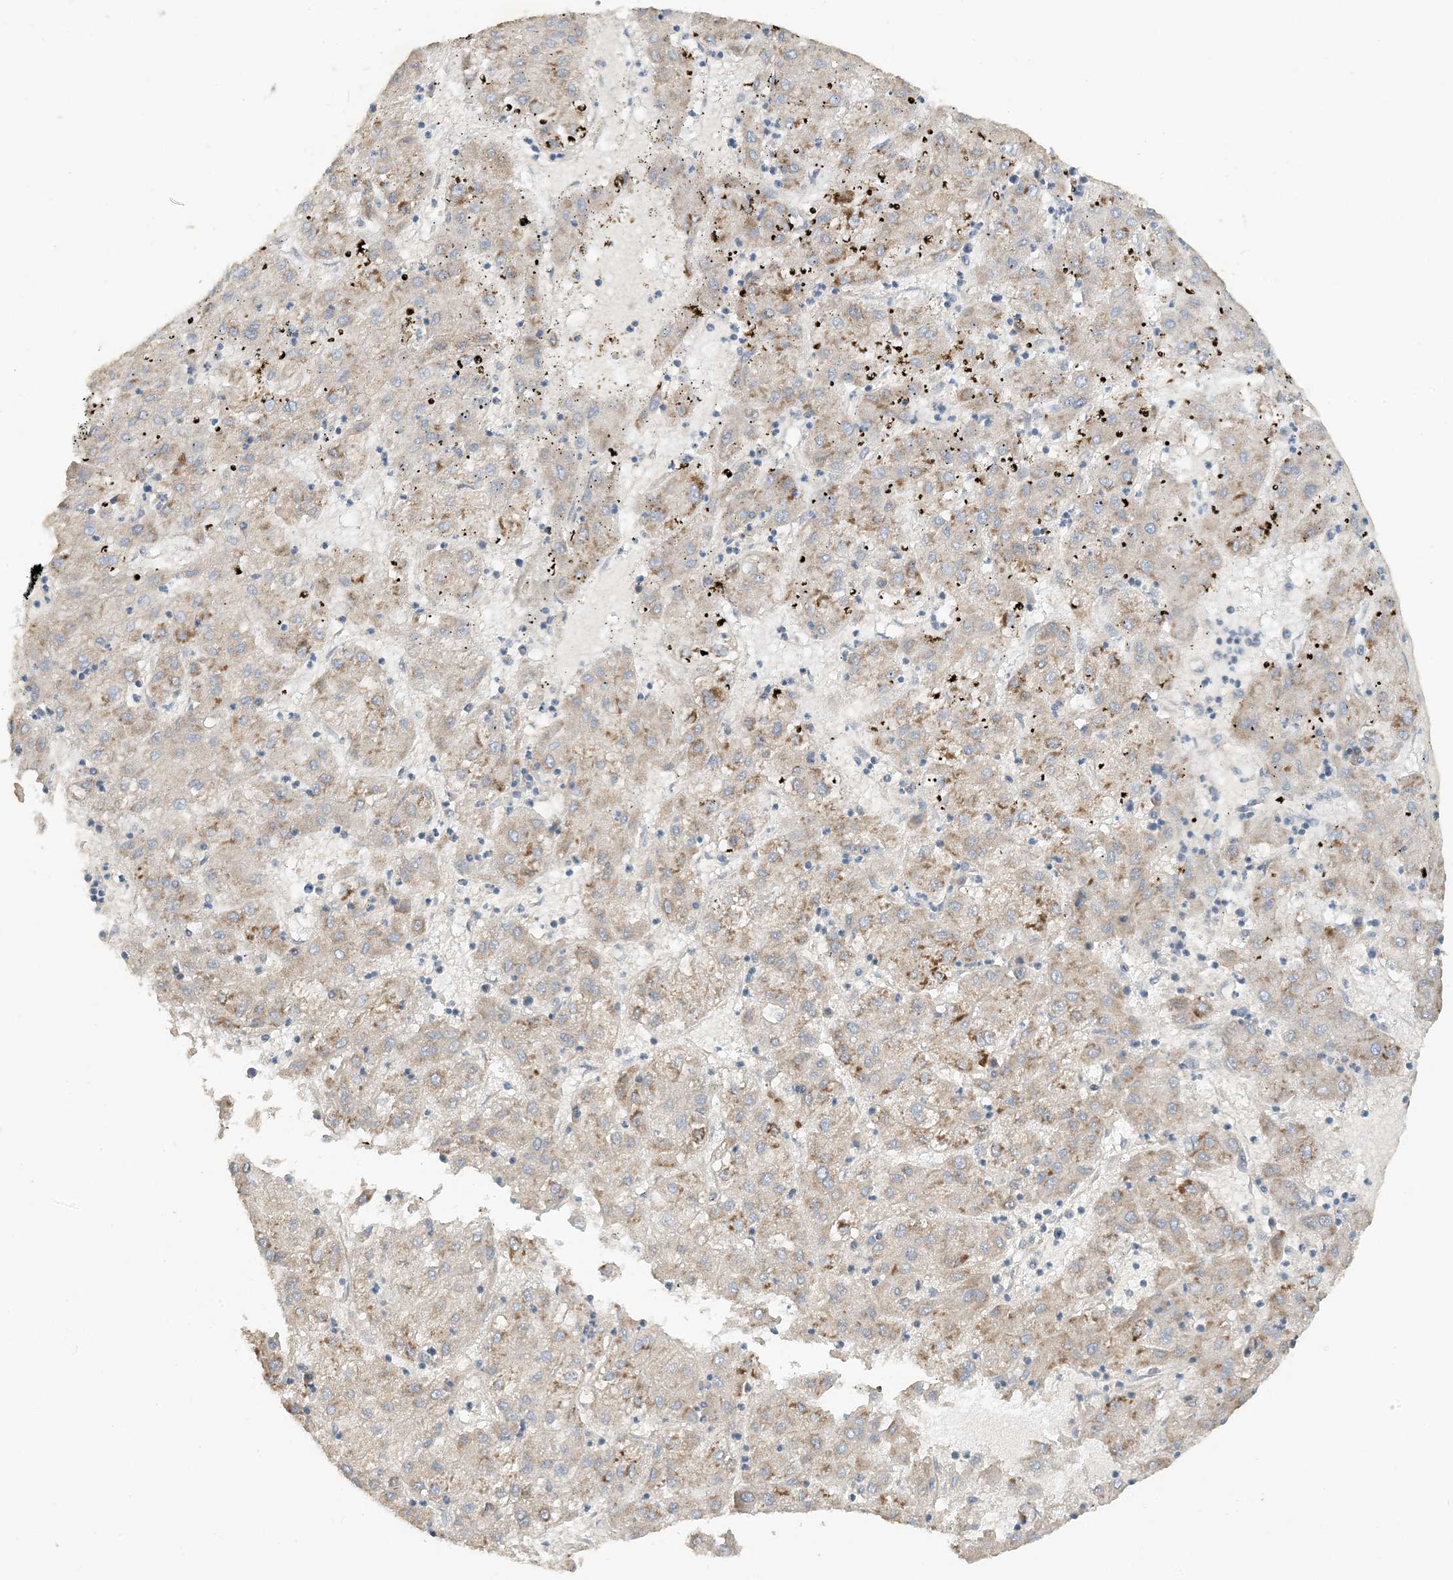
{"staining": {"intensity": "moderate", "quantity": "25%-75%", "location": "cytoplasmic/membranous"}, "tissue": "liver cancer", "cell_type": "Tumor cells", "image_type": "cancer", "snomed": [{"axis": "morphology", "description": "Carcinoma, Hepatocellular, NOS"}, {"axis": "topography", "description": "Liver"}], "caption": "Human liver hepatocellular carcinoma stained with a brown dye reveals moderate cytoplasmic/membranous positive staining in approximately 25%-75% of tumor cells.", "gene": "KIFBP", "patient": {"sex": "male", "age": 72}}